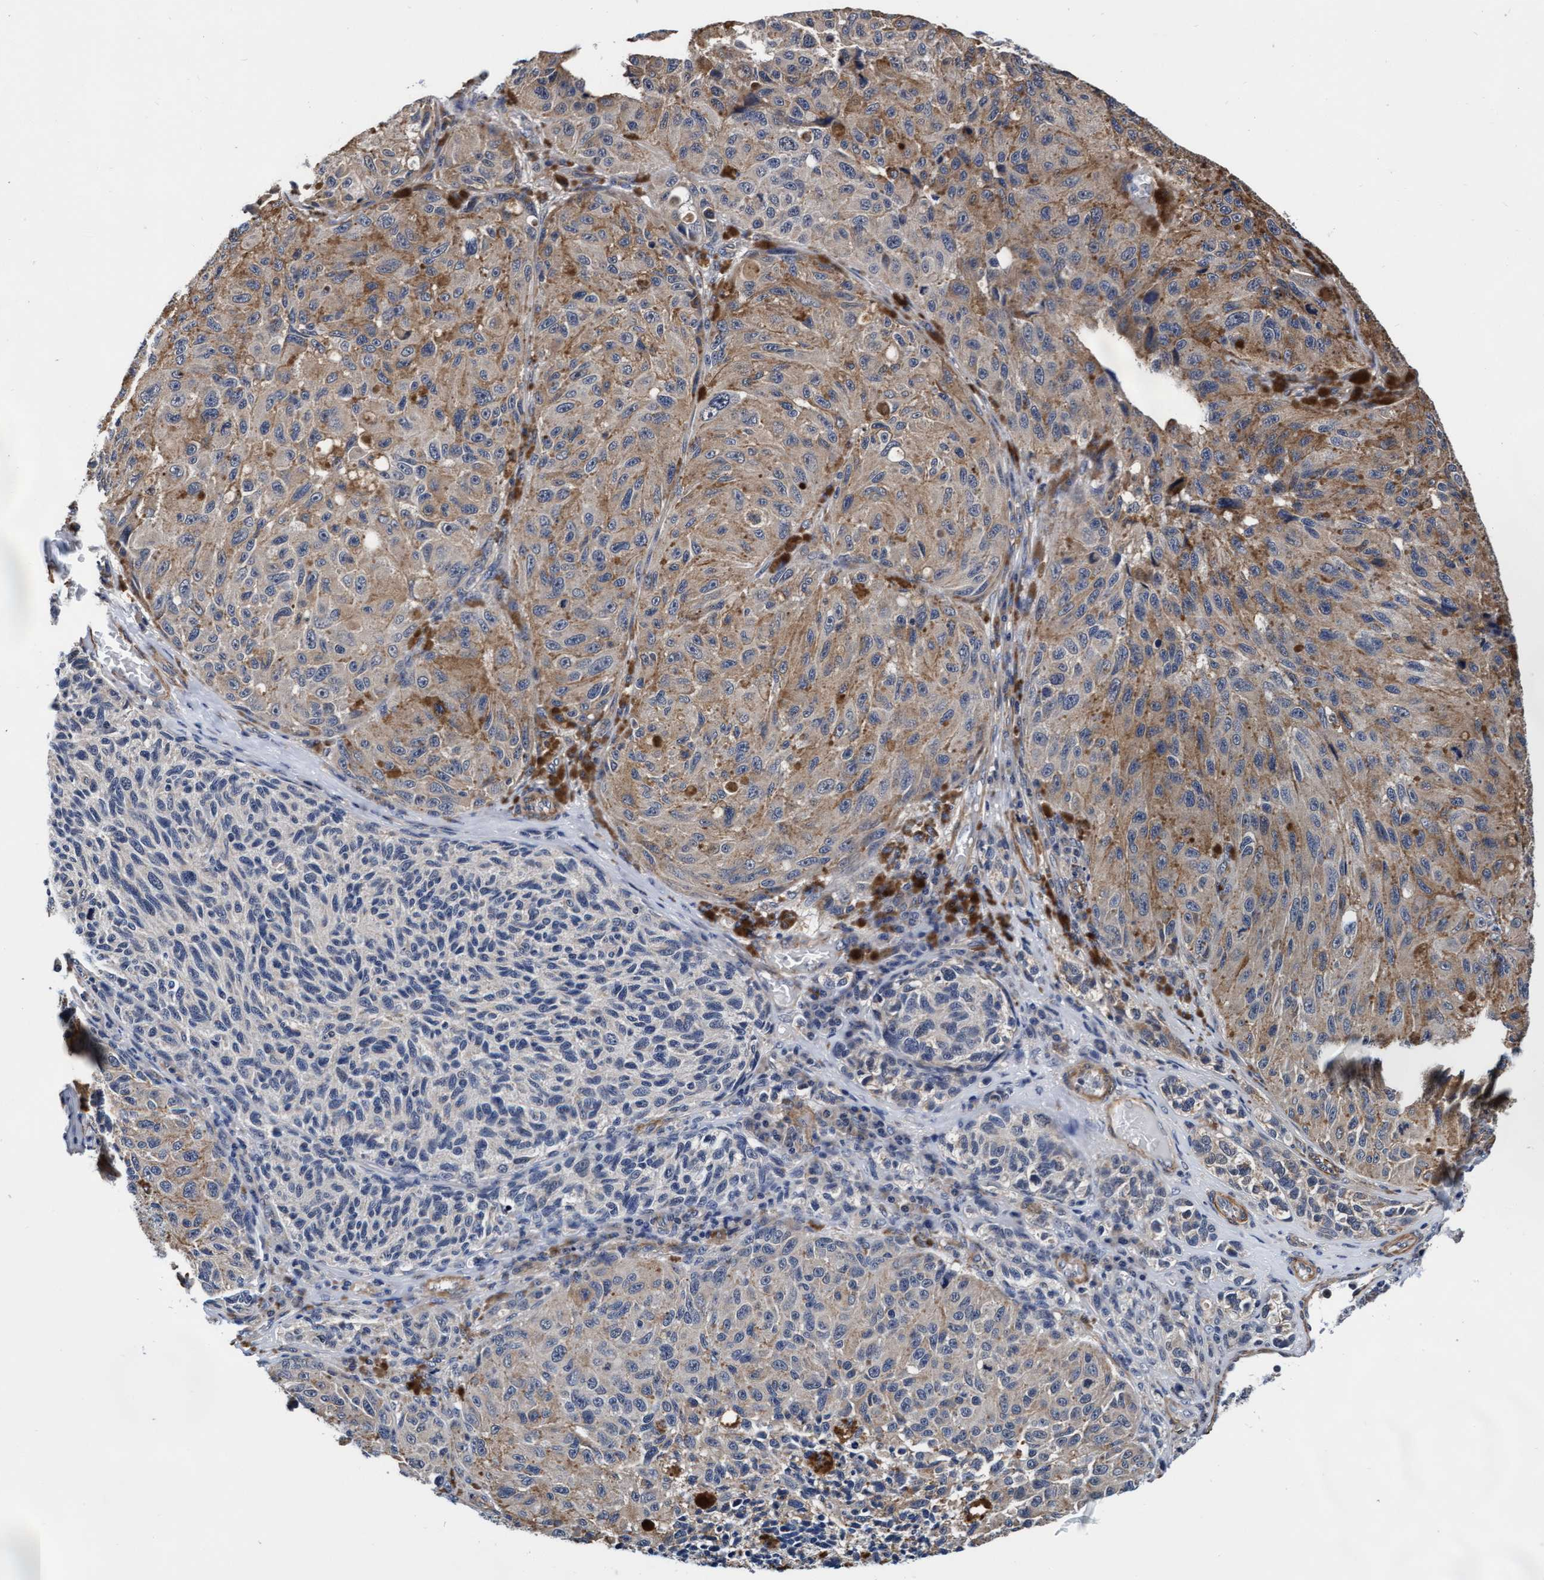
{"staining": {"intensity": "moderate", "quantity": "25%-75%", "location": "cytoplasmic/membranous"}, "tissue": "melanoma", "cell_type": "Tumor cells", "image_type": "cancer", "snomed": [{"axis": "morphology", "description": "Malignant melanoma, NOS"}, {"axis": "topography", "description": "Skin"}], "caption": "A high-resolution micrograph shows immunohistochemistry (IHC) staining of malignant melanoma, which displays moderate cytoplasmic/membranous expression in approximately 25%-75% of tumor cells.", "gene": "EFCAB13", "patient": {"sex": "female", "age": 73}}